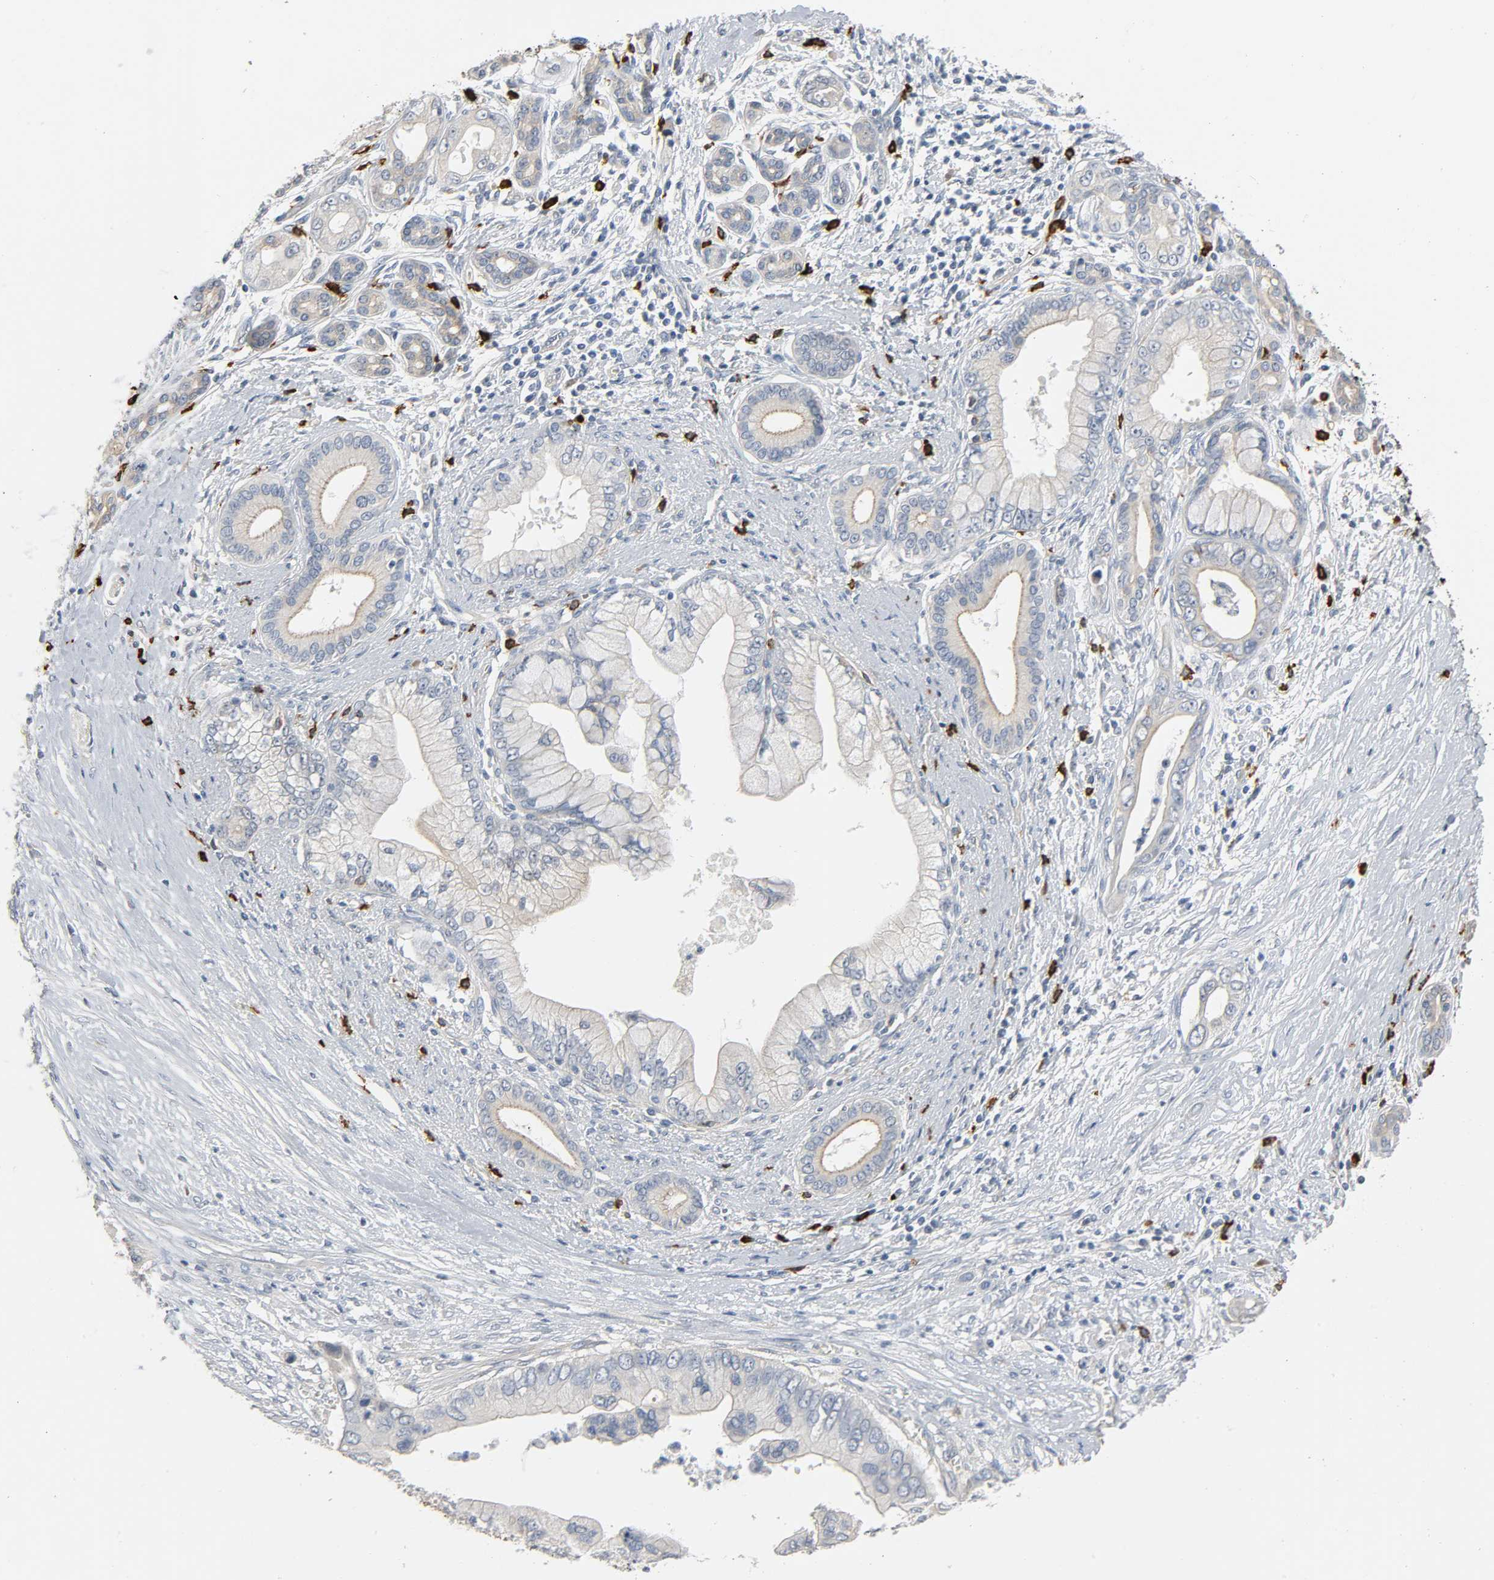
{"staining": {"intensity": "weak", "quantity": ">75%", "location": "cytoplasmic/membranous"}, "tissue": "pancreatic cancer", "cell_type": "Tumor cells", "image_type": "cancer", "snomed": [{"axis": "morphology", "description": "Adenocarcinoma, NOS"}, {"axis": "topography", "description": "Pancreas"}], "caption": "Weak cytoplasmic/membranous protein staining is present in about >75% of tumor cells in pancreatic cancer (adenocarcinoma).", "gene": "LIMCH1", "patient": {"sex": "male", "age": 59}}